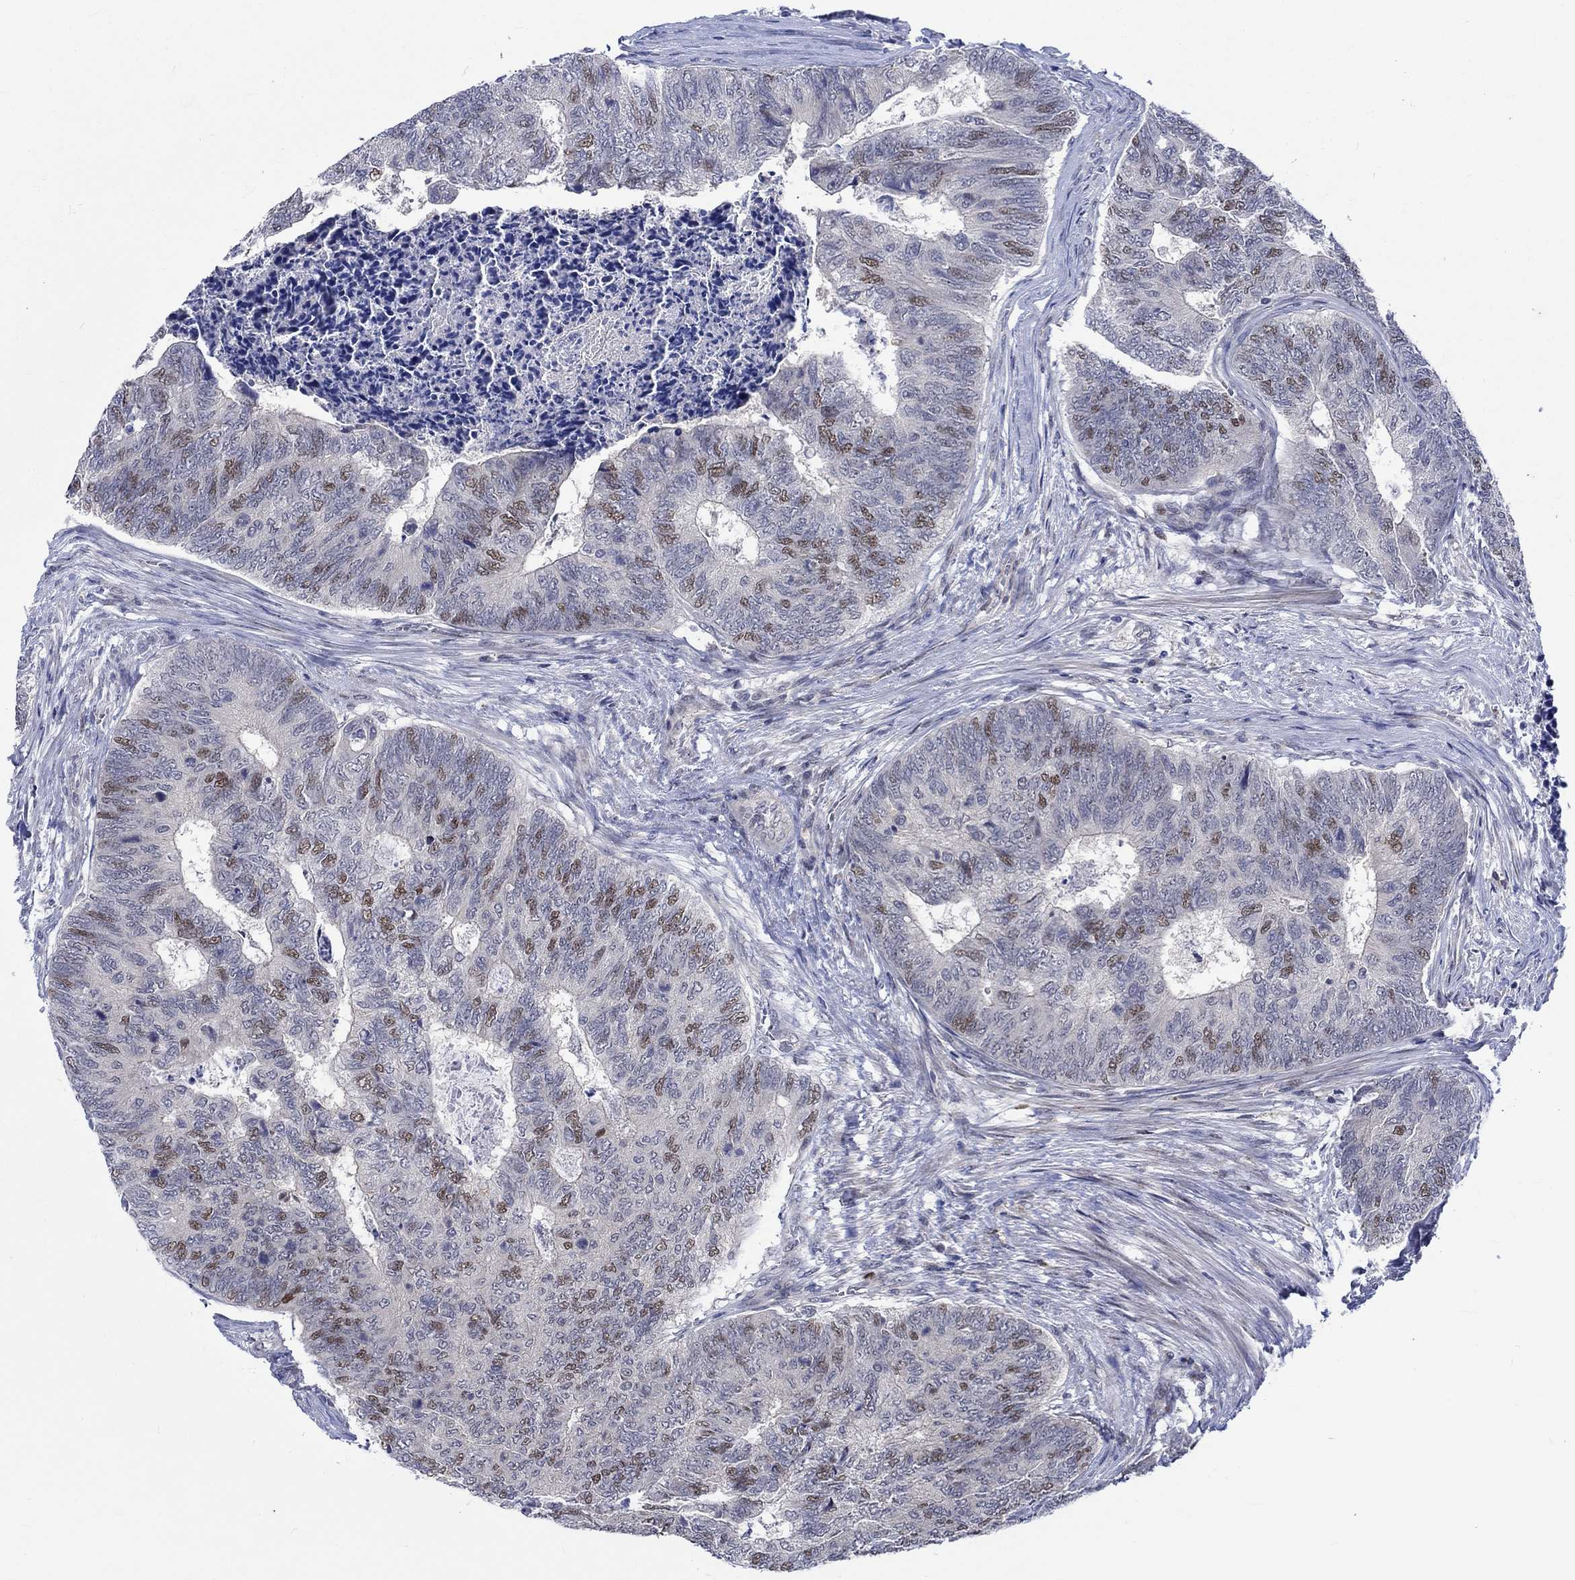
{"staining": {"intensity": "moderate", "quantity": "25%-75%", "location": "nuclear"}, "tissue": "colorectal cancer", "cell_type": "Tumor cells", "image_type": "cancer", "snomed": [{"axis": "morphology", "description": "Adenocarcinoma, NOS"}, {"axis": "topography", "description": "Colon"}], "caption": "Immunohistochemistry image of neoplastic tissue: colorectal adenocarcinoma stained using immunohistochemistry shows medium levels of moderate protein expression localized specifically in the nuclear of tumor cells, appearing as a nuclear brown color.", "gene": "E2F8", "patient": {"sex": "female", "age": 67}}